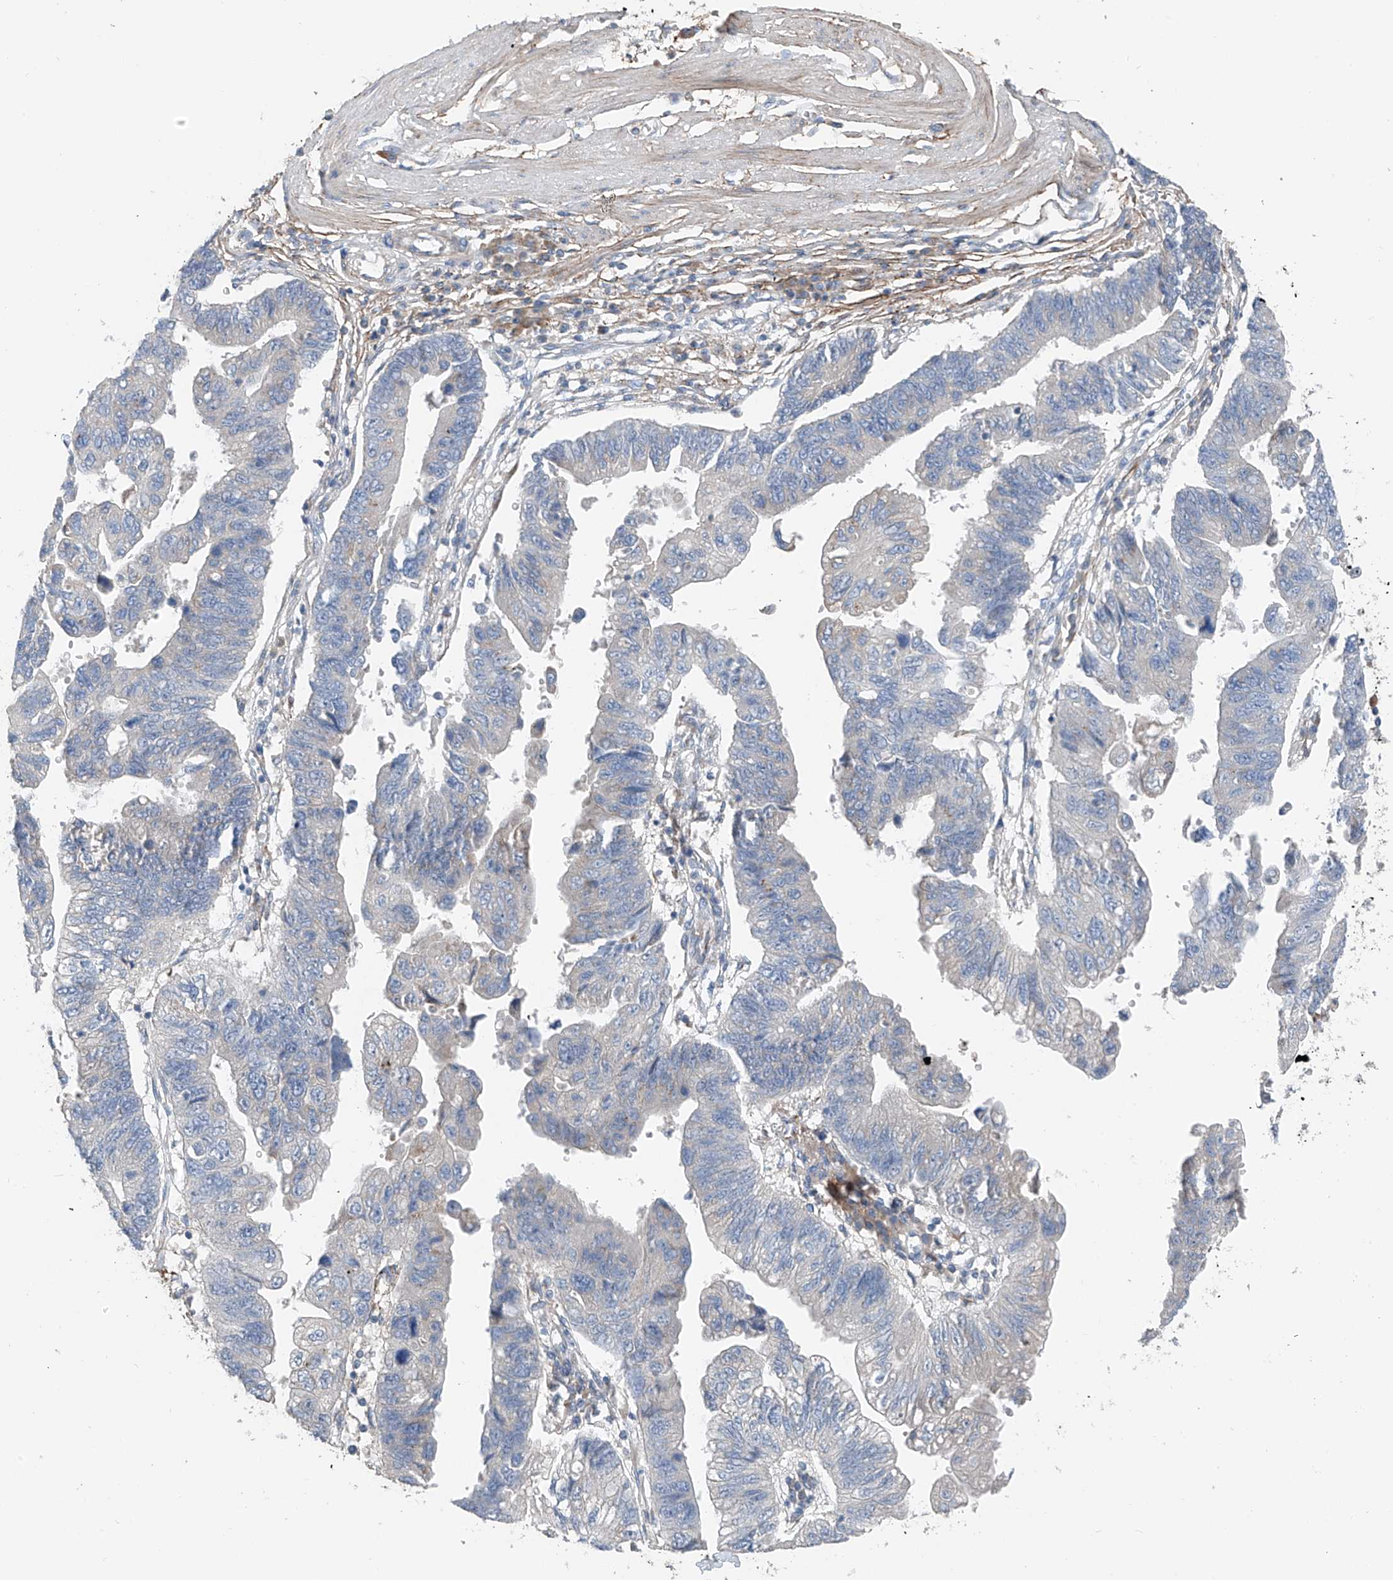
{"staining": {"intensity": "negative", "quantity": "none", "location": "none"}, "tissue": "stomach cancer", "cell_type": "Tumor cells", "image_type": "cancer", "snomed": [{"axis": "morphology", "description": "Adenocarcinoma, NOS"}, {"axis": "topography", "description": "Stomach"}], "caption": "This histopathology image is of adenocarcinoma (stomach) stained with immunohistochemistry (IHC) to label a protein in brown with the nuclei are counter-stained blue. There is no positivity in tumor cells.", "gene": "GALNTL6", "patient": {"sex": "male", "age": 59}}